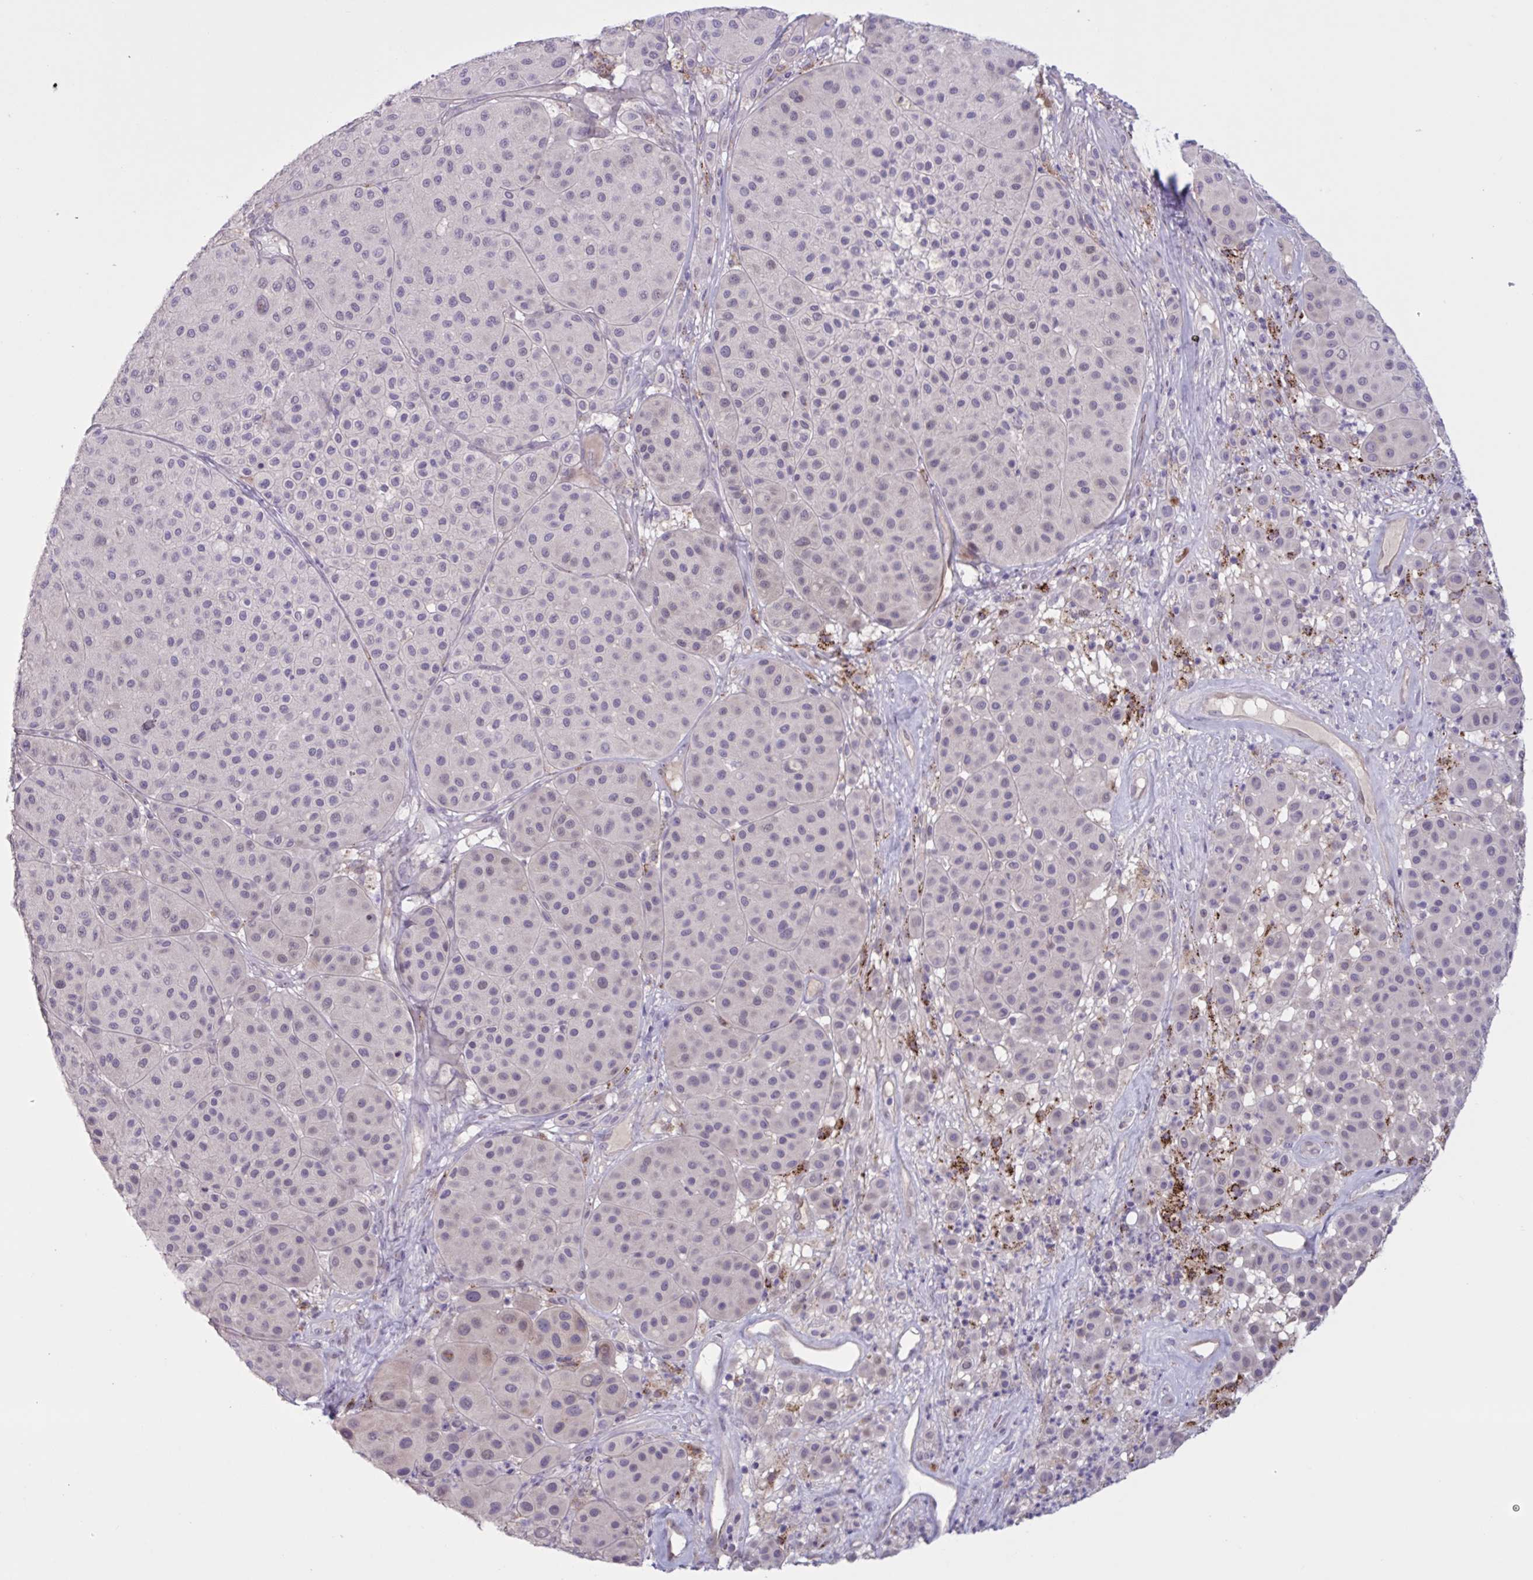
{"staining": {"intensity": "negative", "quantity": "none", "location": "none"}, "tissue": "melanoma", "cell_type": "Tumor cells", "image_type": "cancer", "snomed": [{"axis": "morphology", "description": "Malignant melanoma, Metastatic site"}, {"axis": "topography", "description": "Smooth muscle"}], "caption": "IHC image of melanoma stained for a protein (brown), which demonstrates no staining in tumor cells.", "gene": "RFPL4B", "patient": {"sex": "male", "age": 41}}